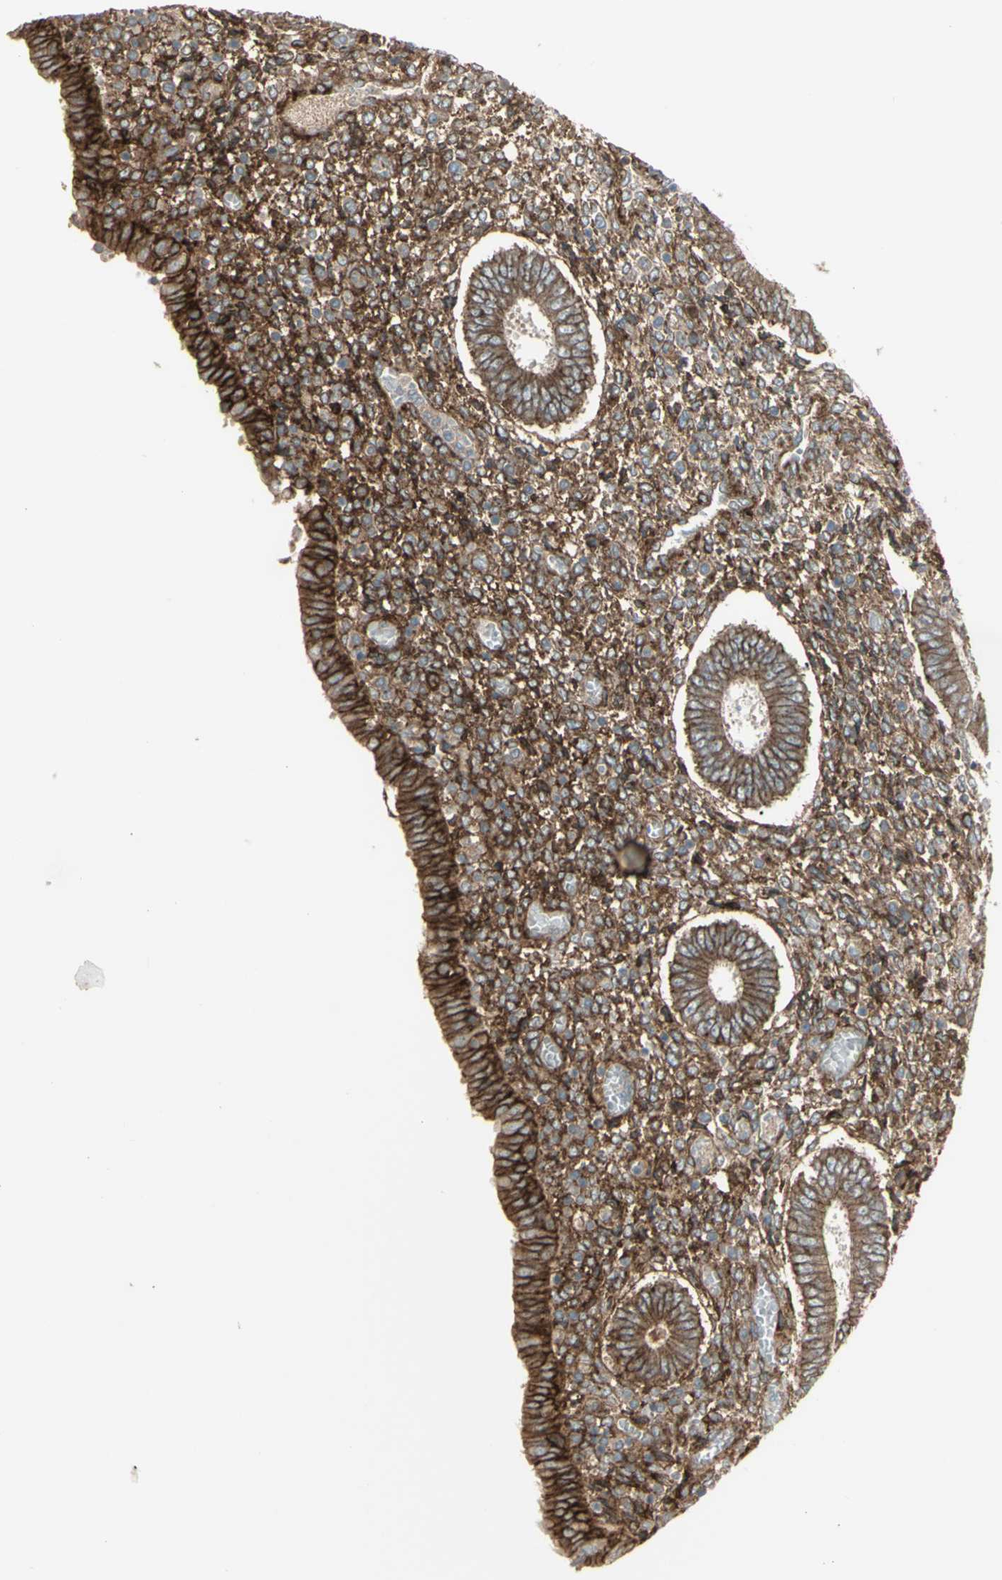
{"staining": {"intensity": "moderate", "quantity": ">75%", "location": "cytoplasmic/membranous"}, "tissue": "endometrium", "cell_type": "Cells in endometrial stroma", "image_type": "normal", "snomed": [{"axis": "morphology", "description": "Normal tissue, NOS"}, {"axis": "topography", "description": "Endometrium"}], "caption": "The image exhibits a brown stain indicating the presence of a protein in the cytoplasmic/membranous of cells in endometrial stroma in endometrium. (IHC, brightfield microscopy, high magnification).", "gene": "CD276", "patient": {"sex": "female", "age": 35}}